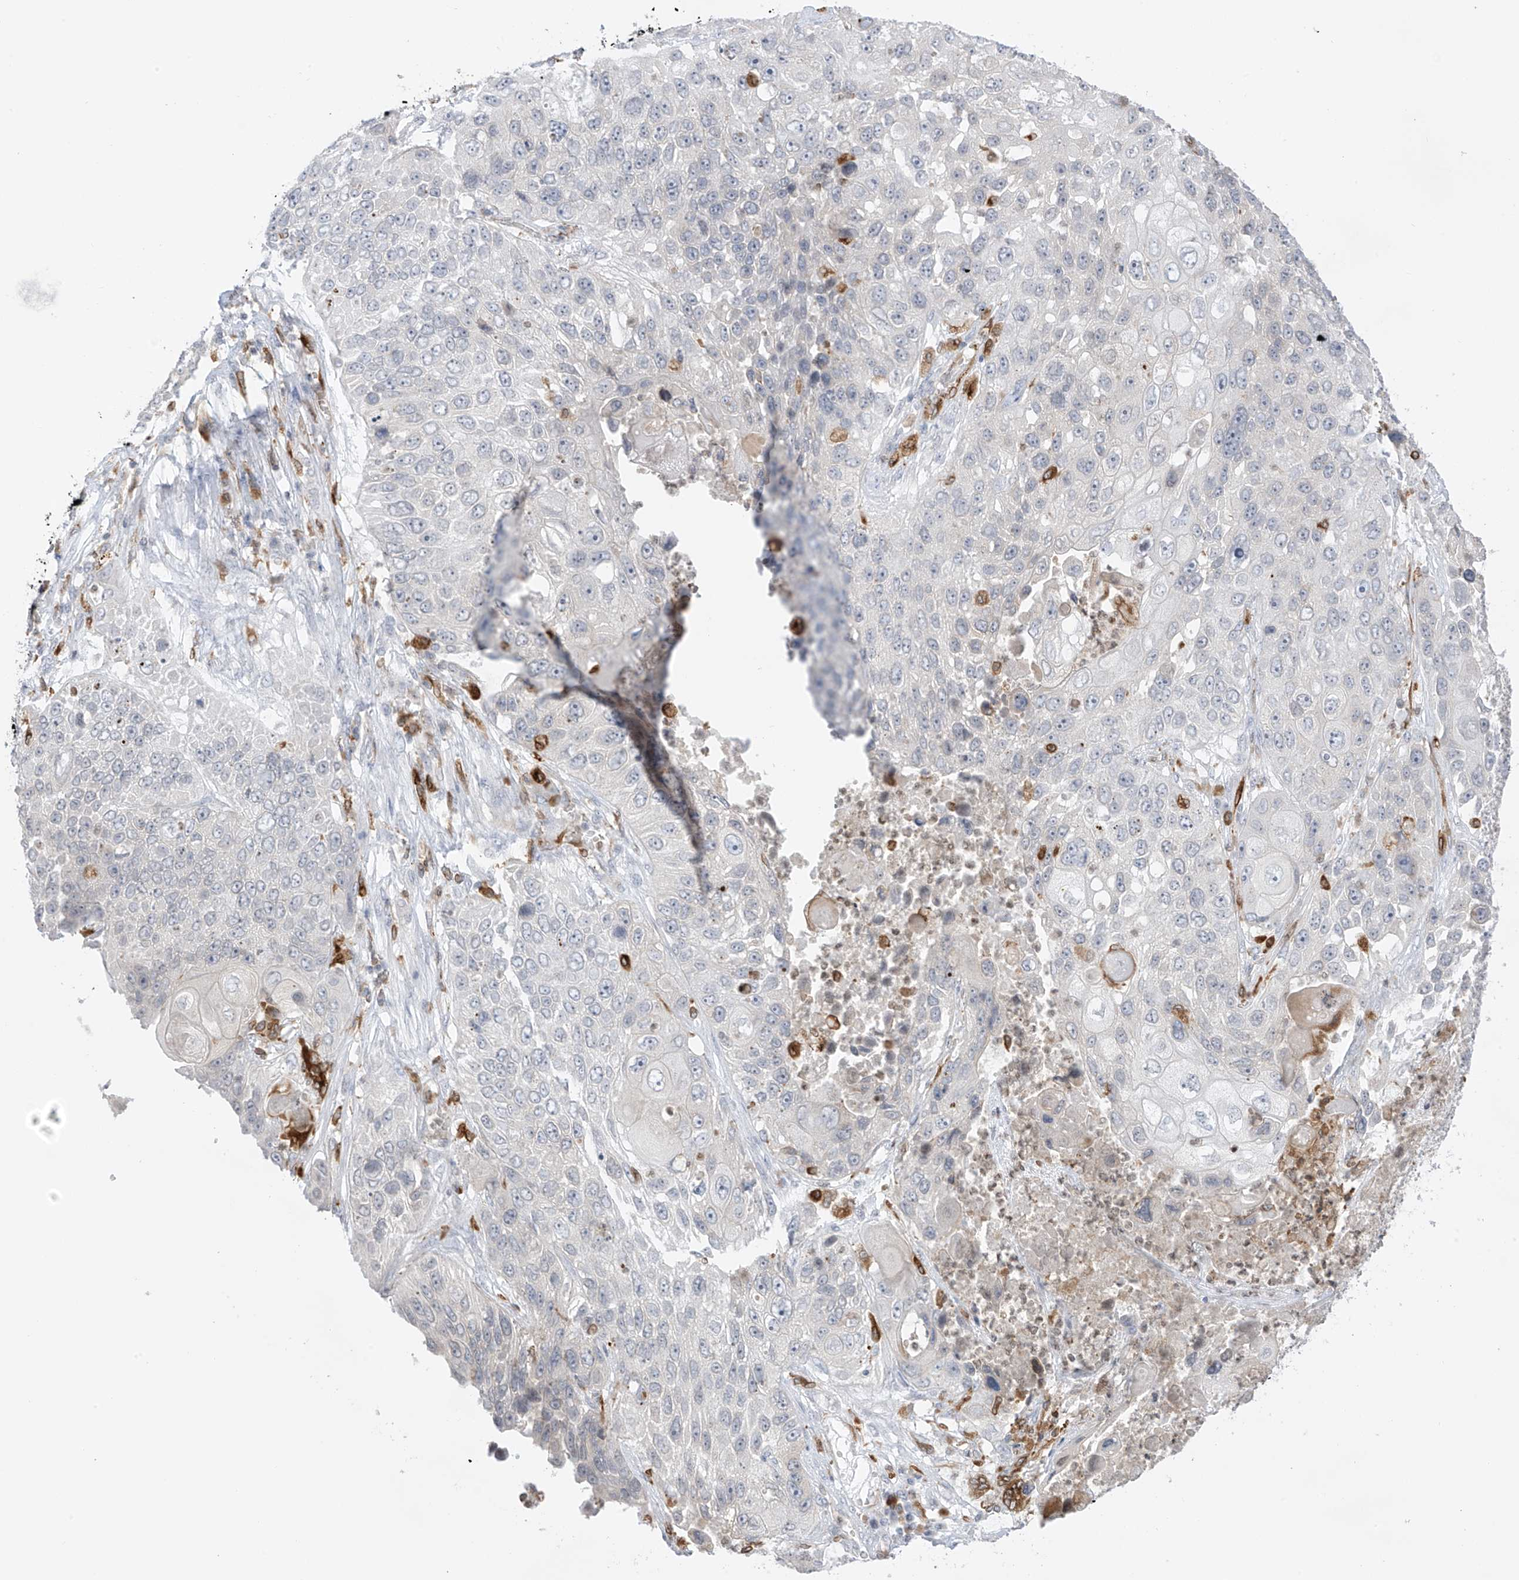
{"staining": {"intensity": "negative", "quantity": "none", "location": "none"}, "tissue": "lung cancer", "cell_type": "Tumor cells", "image_type": "cancer", "snomed": [{"axis": "morphology", "description": "Squamous cell carcinoma, NOS"}, {"axis": "topography", "description": "Lung"}], "caption": "Protein analysis of squamous cell carcinoma (lung) reveals no significant positivity in tumor cells. (IHC, brightfield microscopy, high magnification).", "gene": "TBXAS1", "patient": {"sex": "male", "age": 61}}